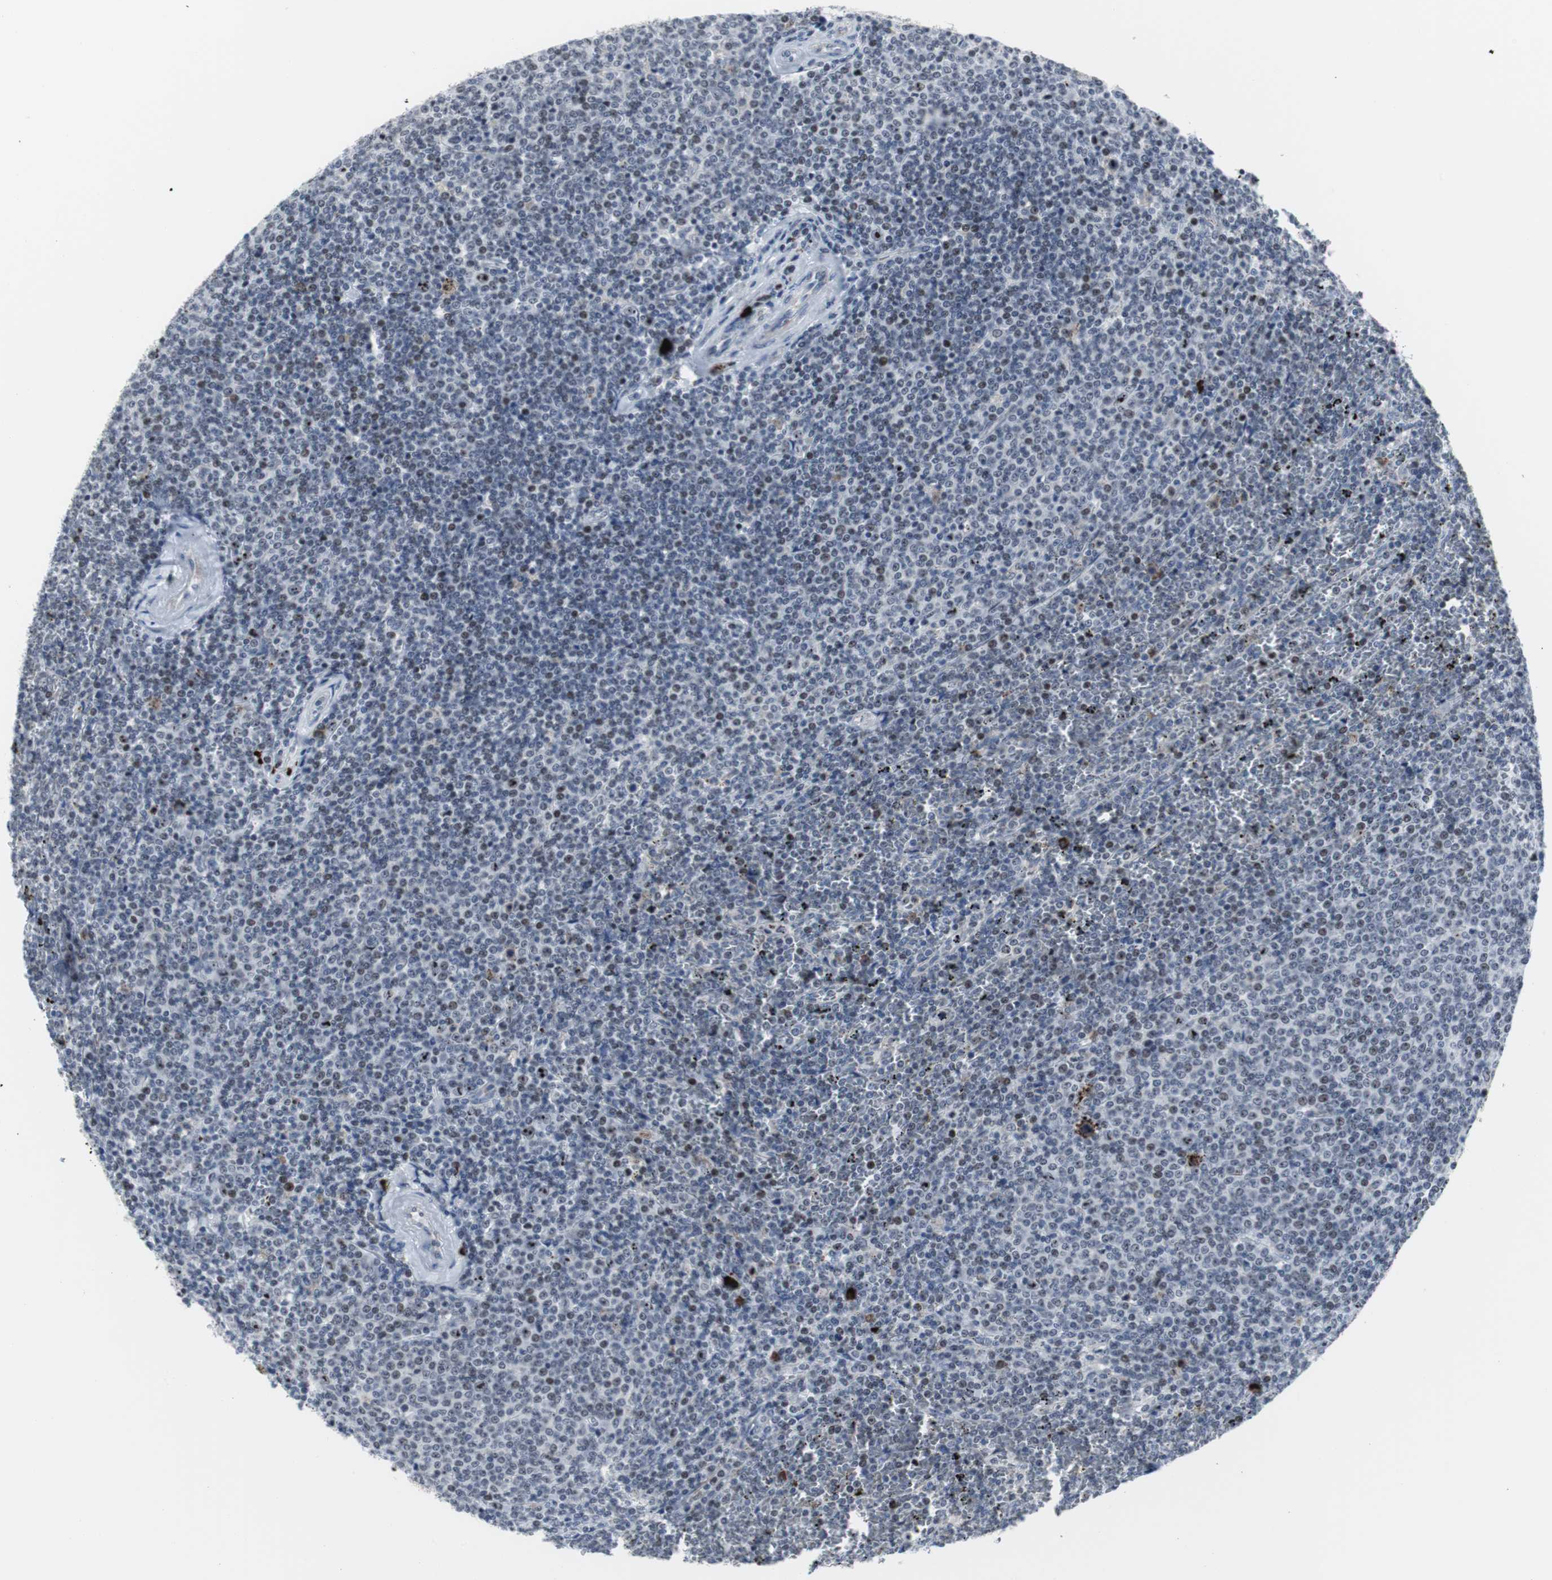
{"staining": {"intensity": "moderate", "quantity": "<25%", "location": "nuclear"}, "tissue": "lymphoma", "cell_type": "Tumor cells", "image_type": "cancer", "snomed": [{"axis": "morphology", "description": "Malignant lymphoma, non-Hodgkin's type, Low grade"}, {"axis": "topography", "description": "Spleen"}], "caption": "IHC micrograph of neoplastic tissue: human lymphoma stained using IHC demonstrates low levels of moderate protein expression localized specifically in the nuclear of tumor cells, appearing as a nuclear brown color.", "gene": "DOK1", "patient": {"sex": "female", "age": 77}}